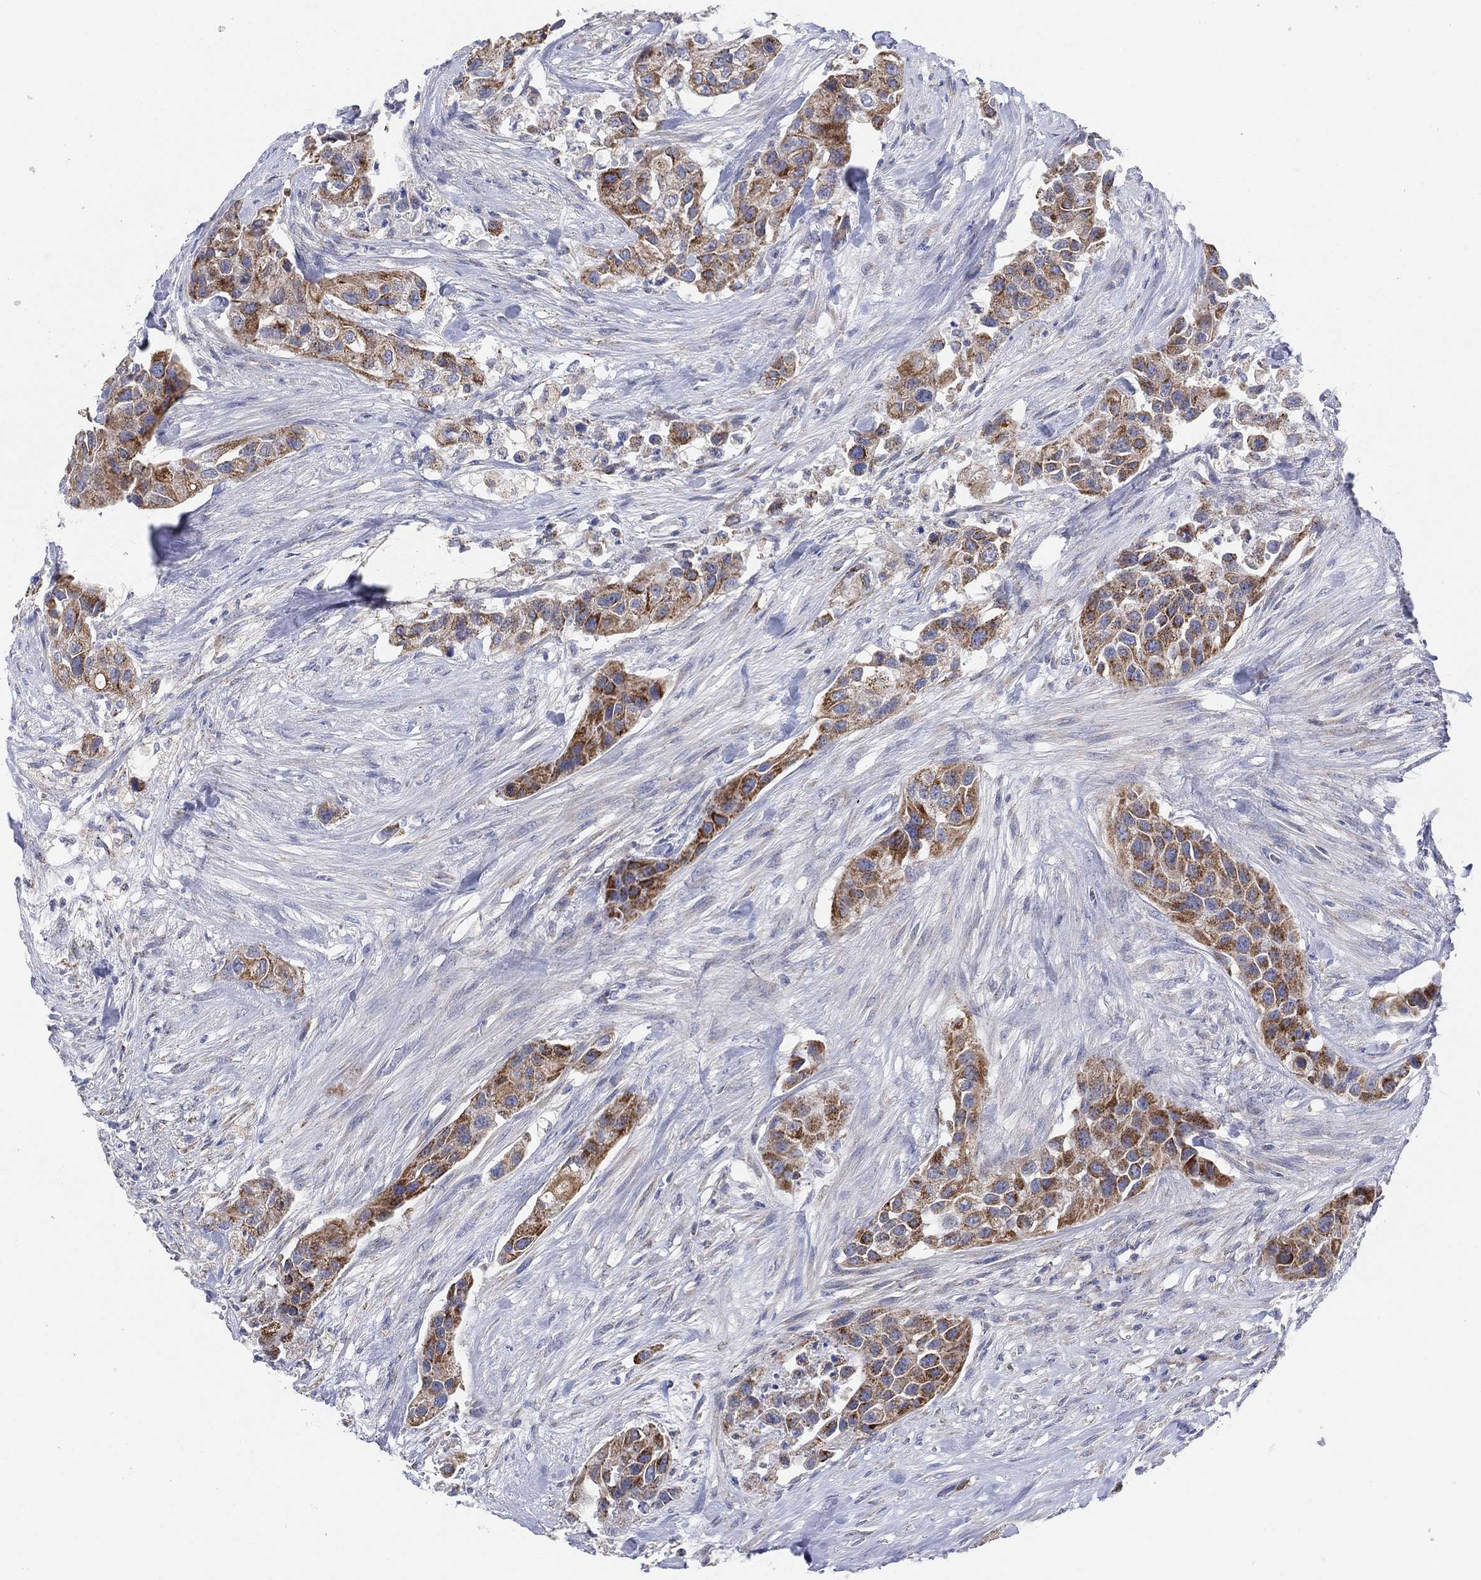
{"staining": {"intensity": "moderate", "quantity": ">75%", "location": "cytoplasmic/membranous"}, "tissue": "urothelial cancer", "cell_type": "Tumor cells", "image_type": "cancer", "snomed": [{"axis": "morphology", "description": "Urothelial carcinoma, High grade"}, {"axis": "topography", "description": "Urinary bladder"}], "caption": "Brown immunohistochemical staining in urothelial carcinoma (high-grade) exhibits moderate cytoplasmic/membranous expression in about >75% of tumor cells.", "gene": "INA", "patient": {"sex": "female", "age": 73}}